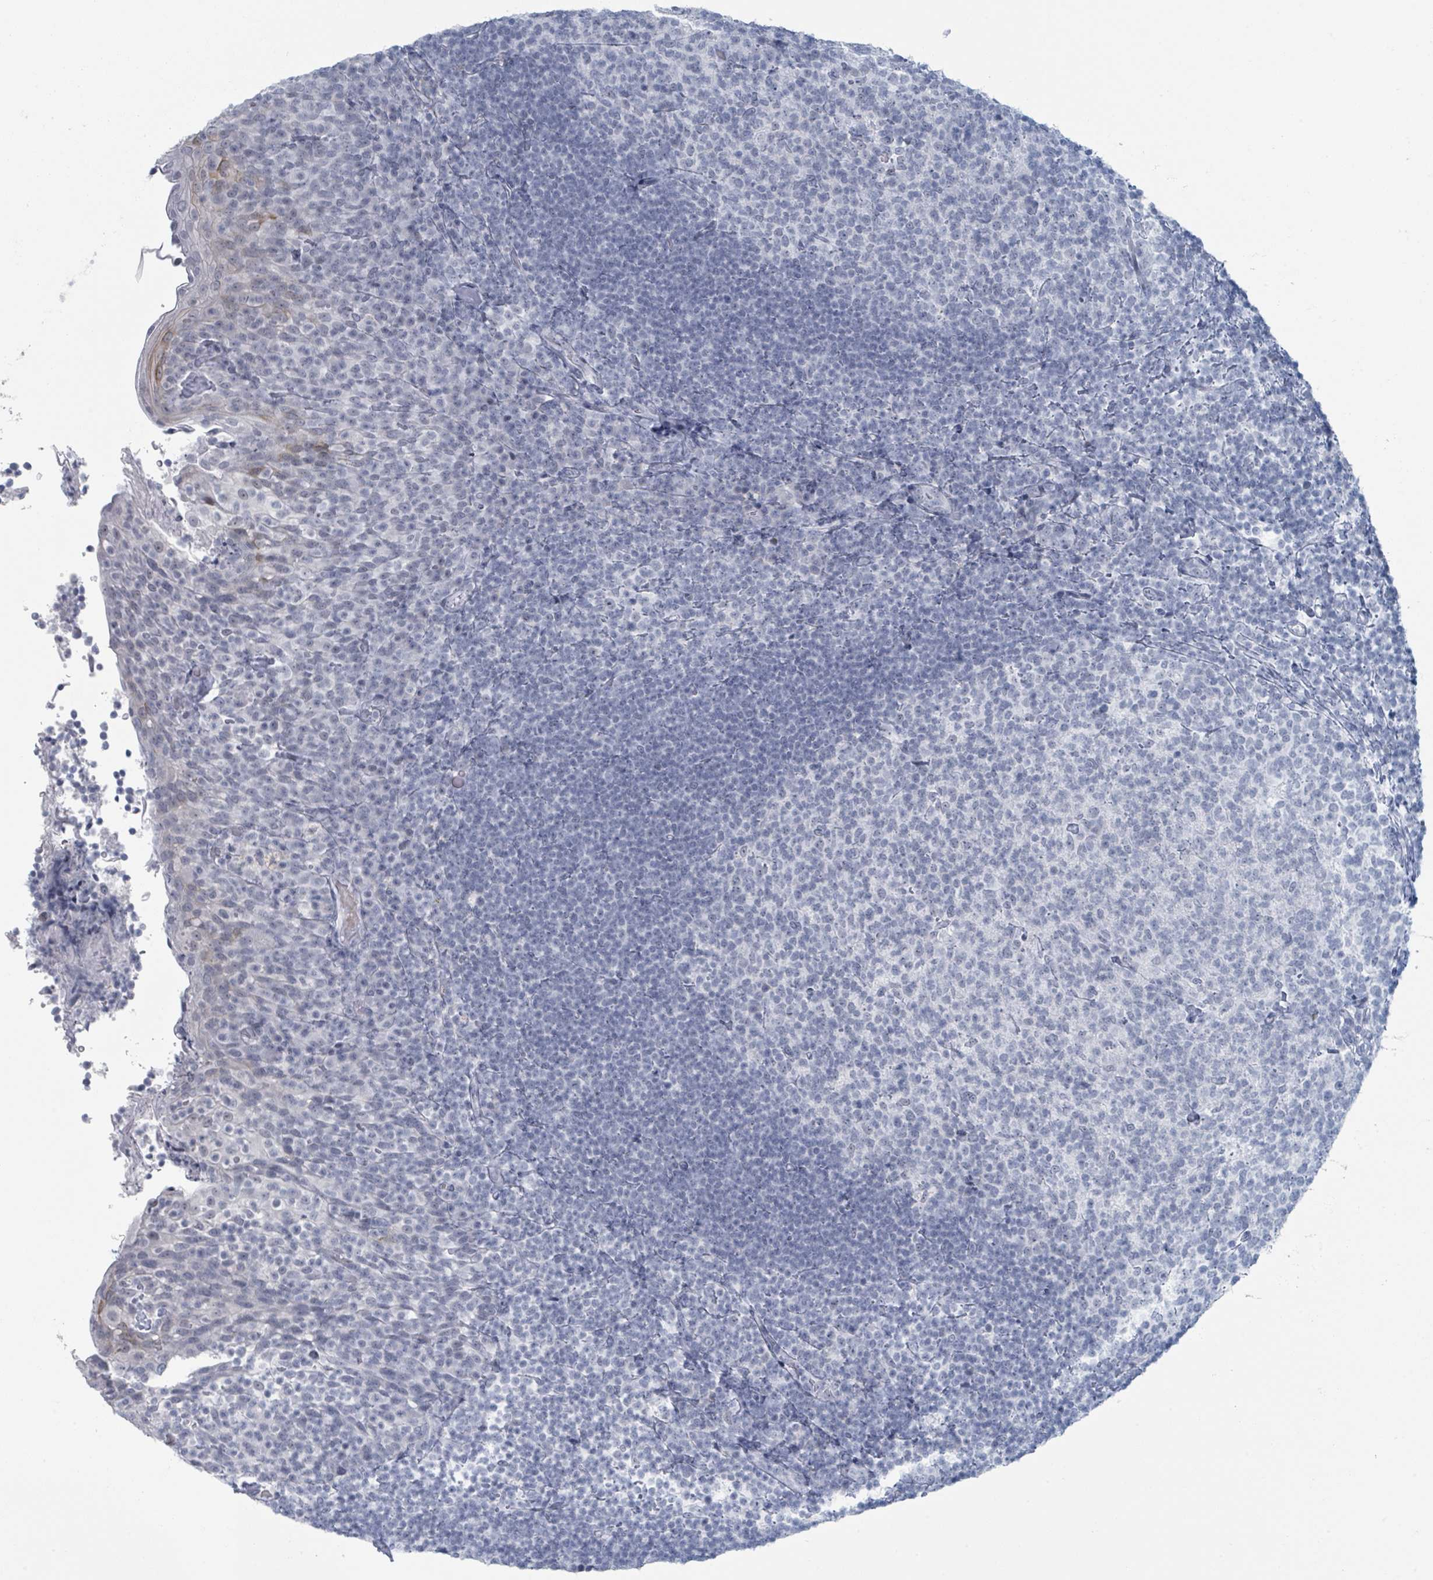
{"staining": {"intensity": "negative", "quantity": "none", "location": "none"}, "tissue": "tonsil", "cell_type": "Germinal center cells", "image_type": "normal", "snomed": [{"axis": "morphology", "description": "Normal tissue, NOS"}, {"axis": "topography", "description": "Tonsil"}], "caption": "Immunohistochemical staining of unremarkable human tonsil displays no significant staining in germinal center cells. (DAB immunohistochemistry (IHC) visualized using brightfield microscopy, high magnification).", "gene": "GPR15LG", "patient": {"sex": "female", "age": 10}}